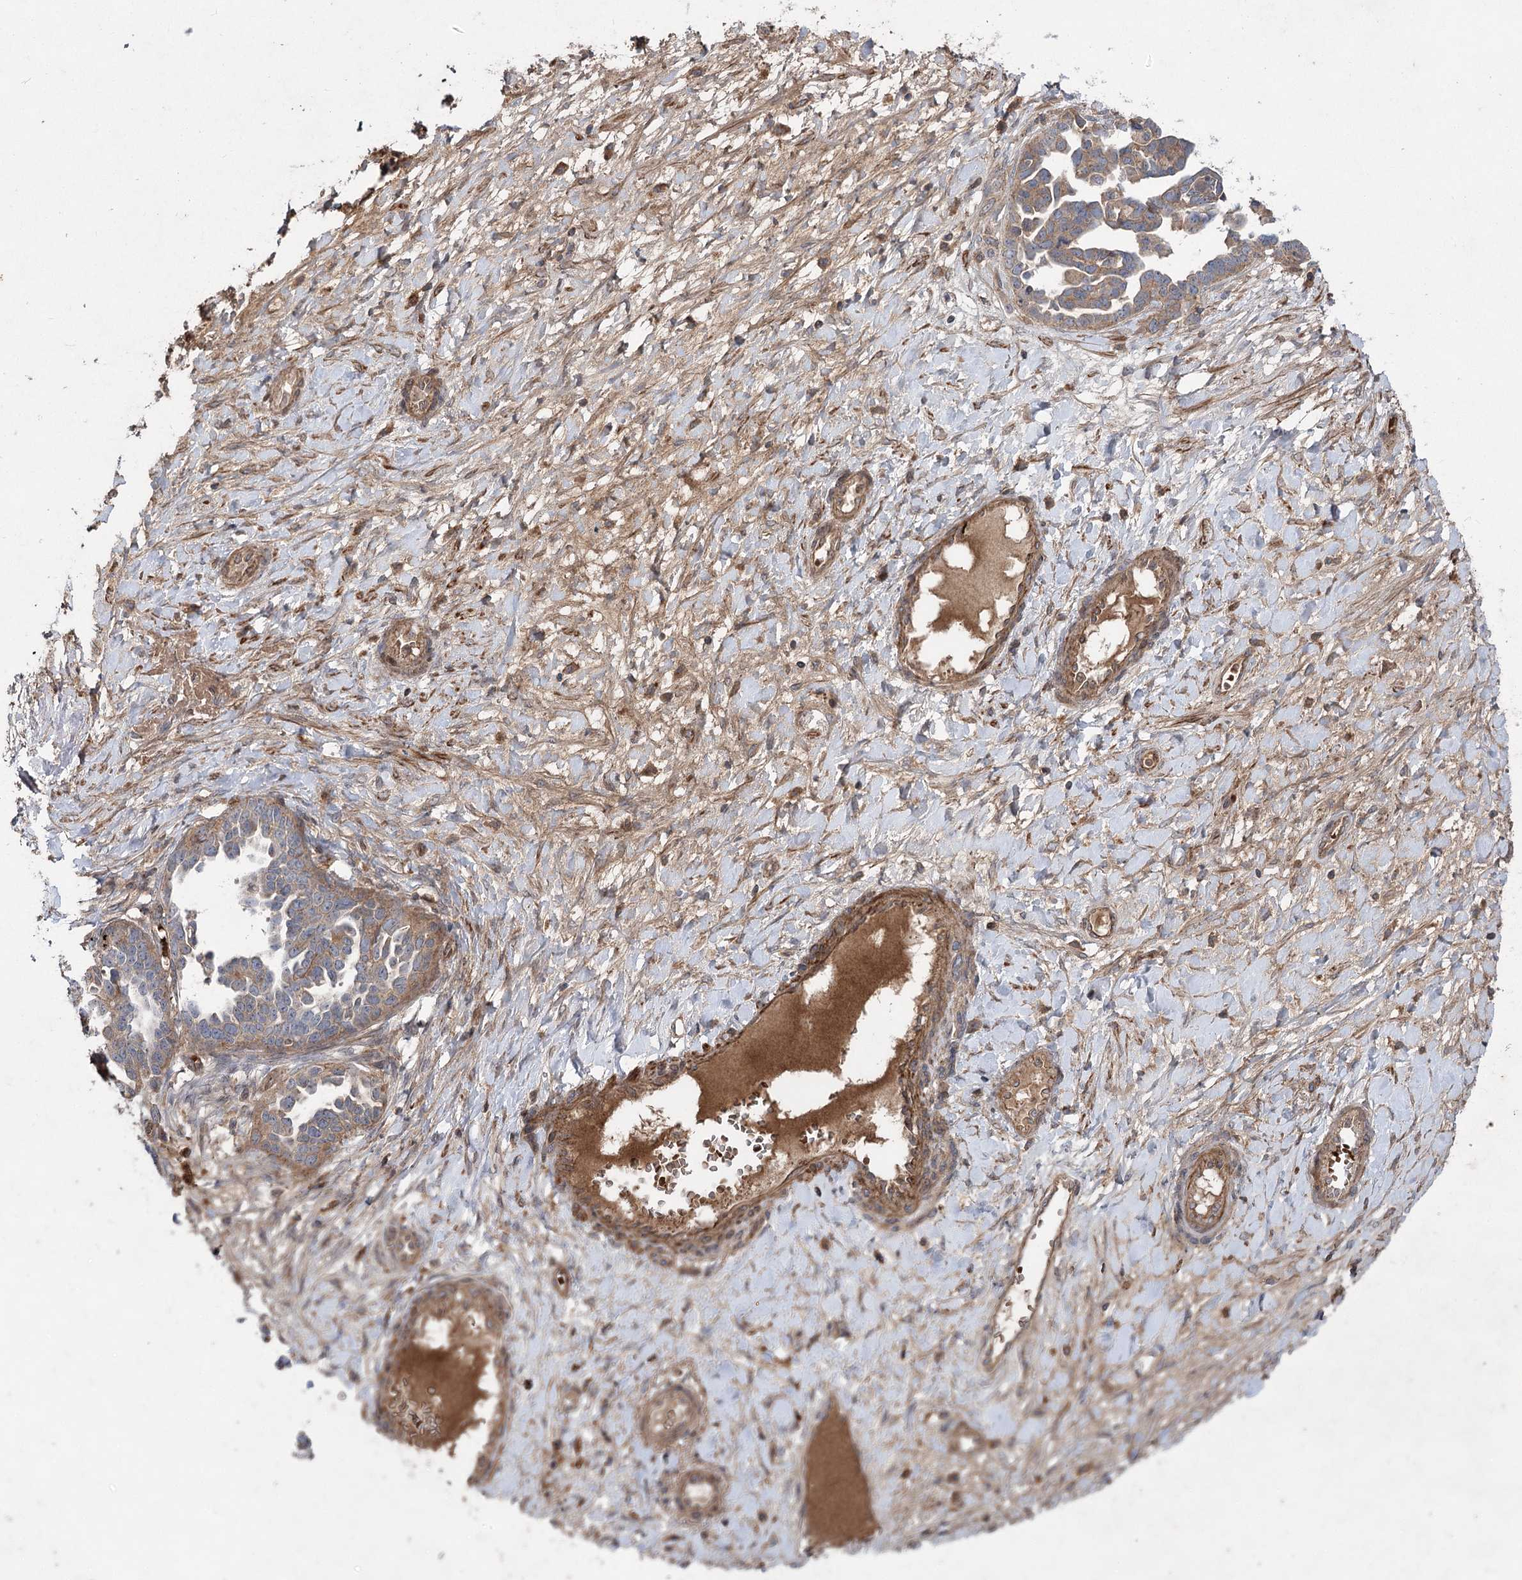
{"staining": {"intensity": "moderate", "quantity": ">75%", "location": "cytoplasmic/membranous"}, "tissue": "ovarian cancer", "cell_type": "Tumor cells", "image_type": "cancer", "snomed": [{"axis": "morphology", "description": "Cystadenocarcinoma, serous, NOS"}, {"axis": "topography", "description": "Ovary"}], "caption": "Serous cystadenocarcinoma (ovarian) stained with a protein marker exhibits moderate staining in tumor cells.", "gene": "KIAA0825", "patient": {"sex": "female", "age": 54}}